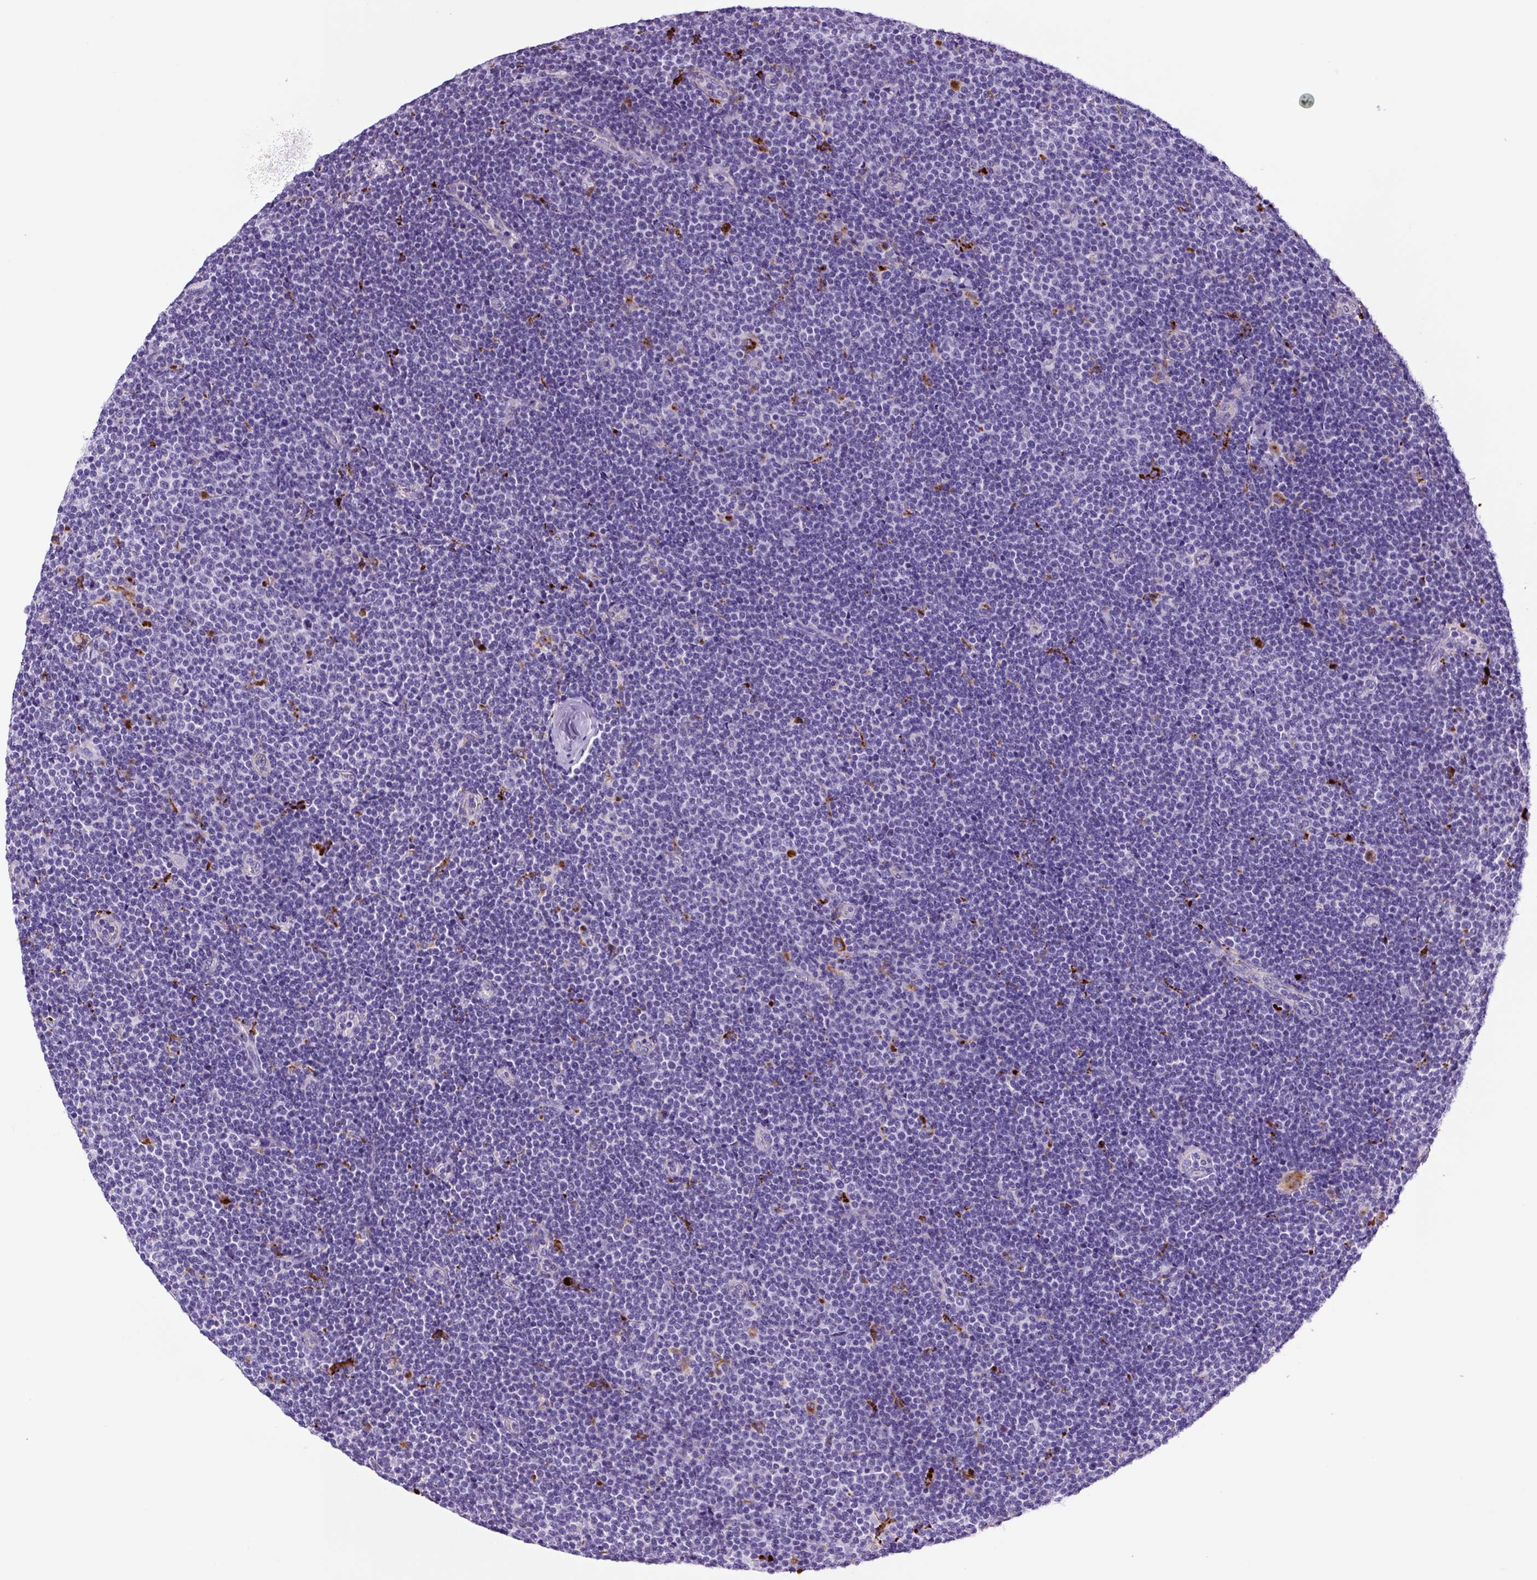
{"staining": {"intensity": "negative", "quantity": "none", "location": "none"}, "tissue": "lymphoma", "cell_type": "Tumor cells", "image_type": "cancer", "snomed": [{"axis": "morphology", "description": "Malignant lymphoma, non-Hodgkin's type, Low grade"}, {"axis": "topography", "description": "Lymph node"}], "caption": "Immunohistochemical staining of human lymphoma exhibits no significant positivity in tumor cells. (DAB IHC visualized using brightfield microscopy, high magnification).", "gene": "LCN10", "patient": {"sex": "male", "age": 48}}